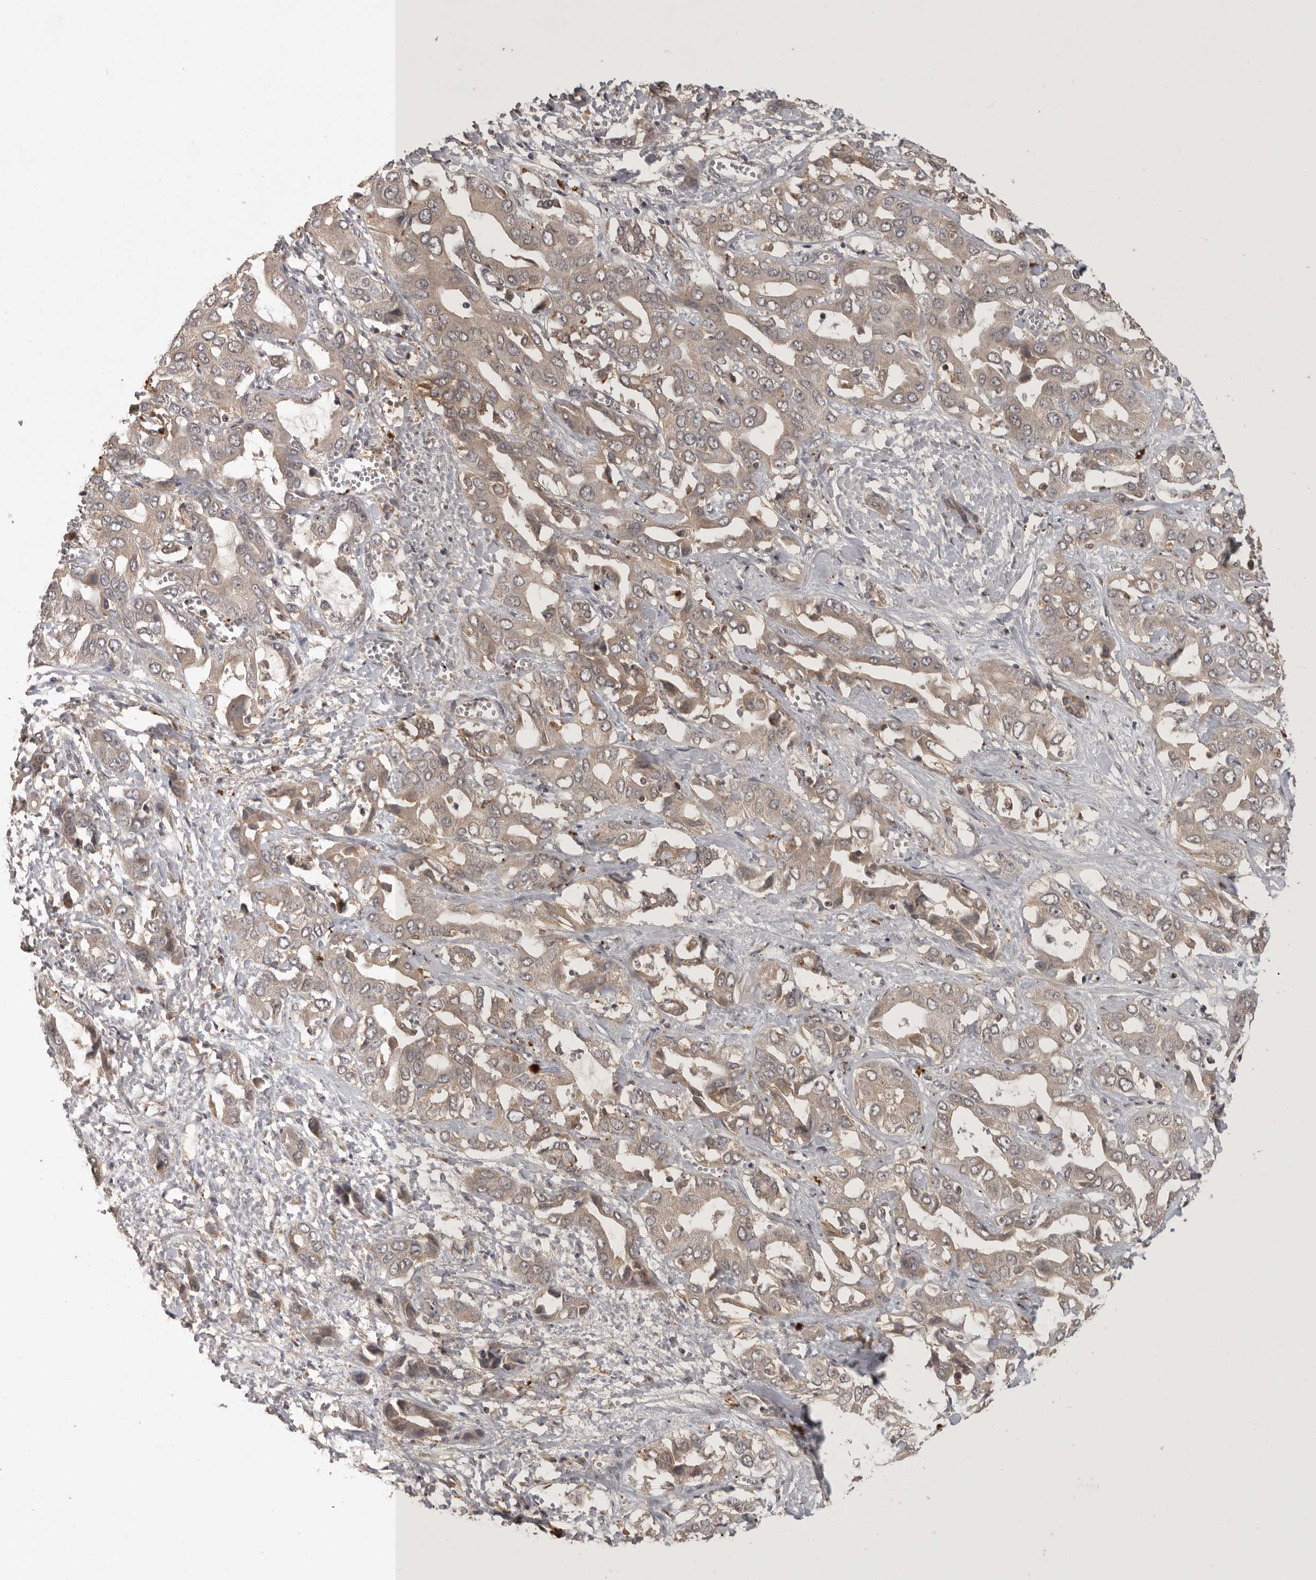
{"staining": {"intensity": "weak", "quantity": ">75%", "location": "cytoplasmic/membranous"}, "tissue": "liver cancer", "cell_type": "Tumor cells", "image_type": "cancer", "snomed": [{"axis": "morphology", "description": "Cholangiocarcinoma"}, {"axis": "topography", "description": "Liver"}], "caption": "Human liver cholangiocarcinoma stained with a protein marker demonstrates weak staining in tumor cells.", "gene": "ADAMTS4", "patient": {"sex": "female", "age": 52}}